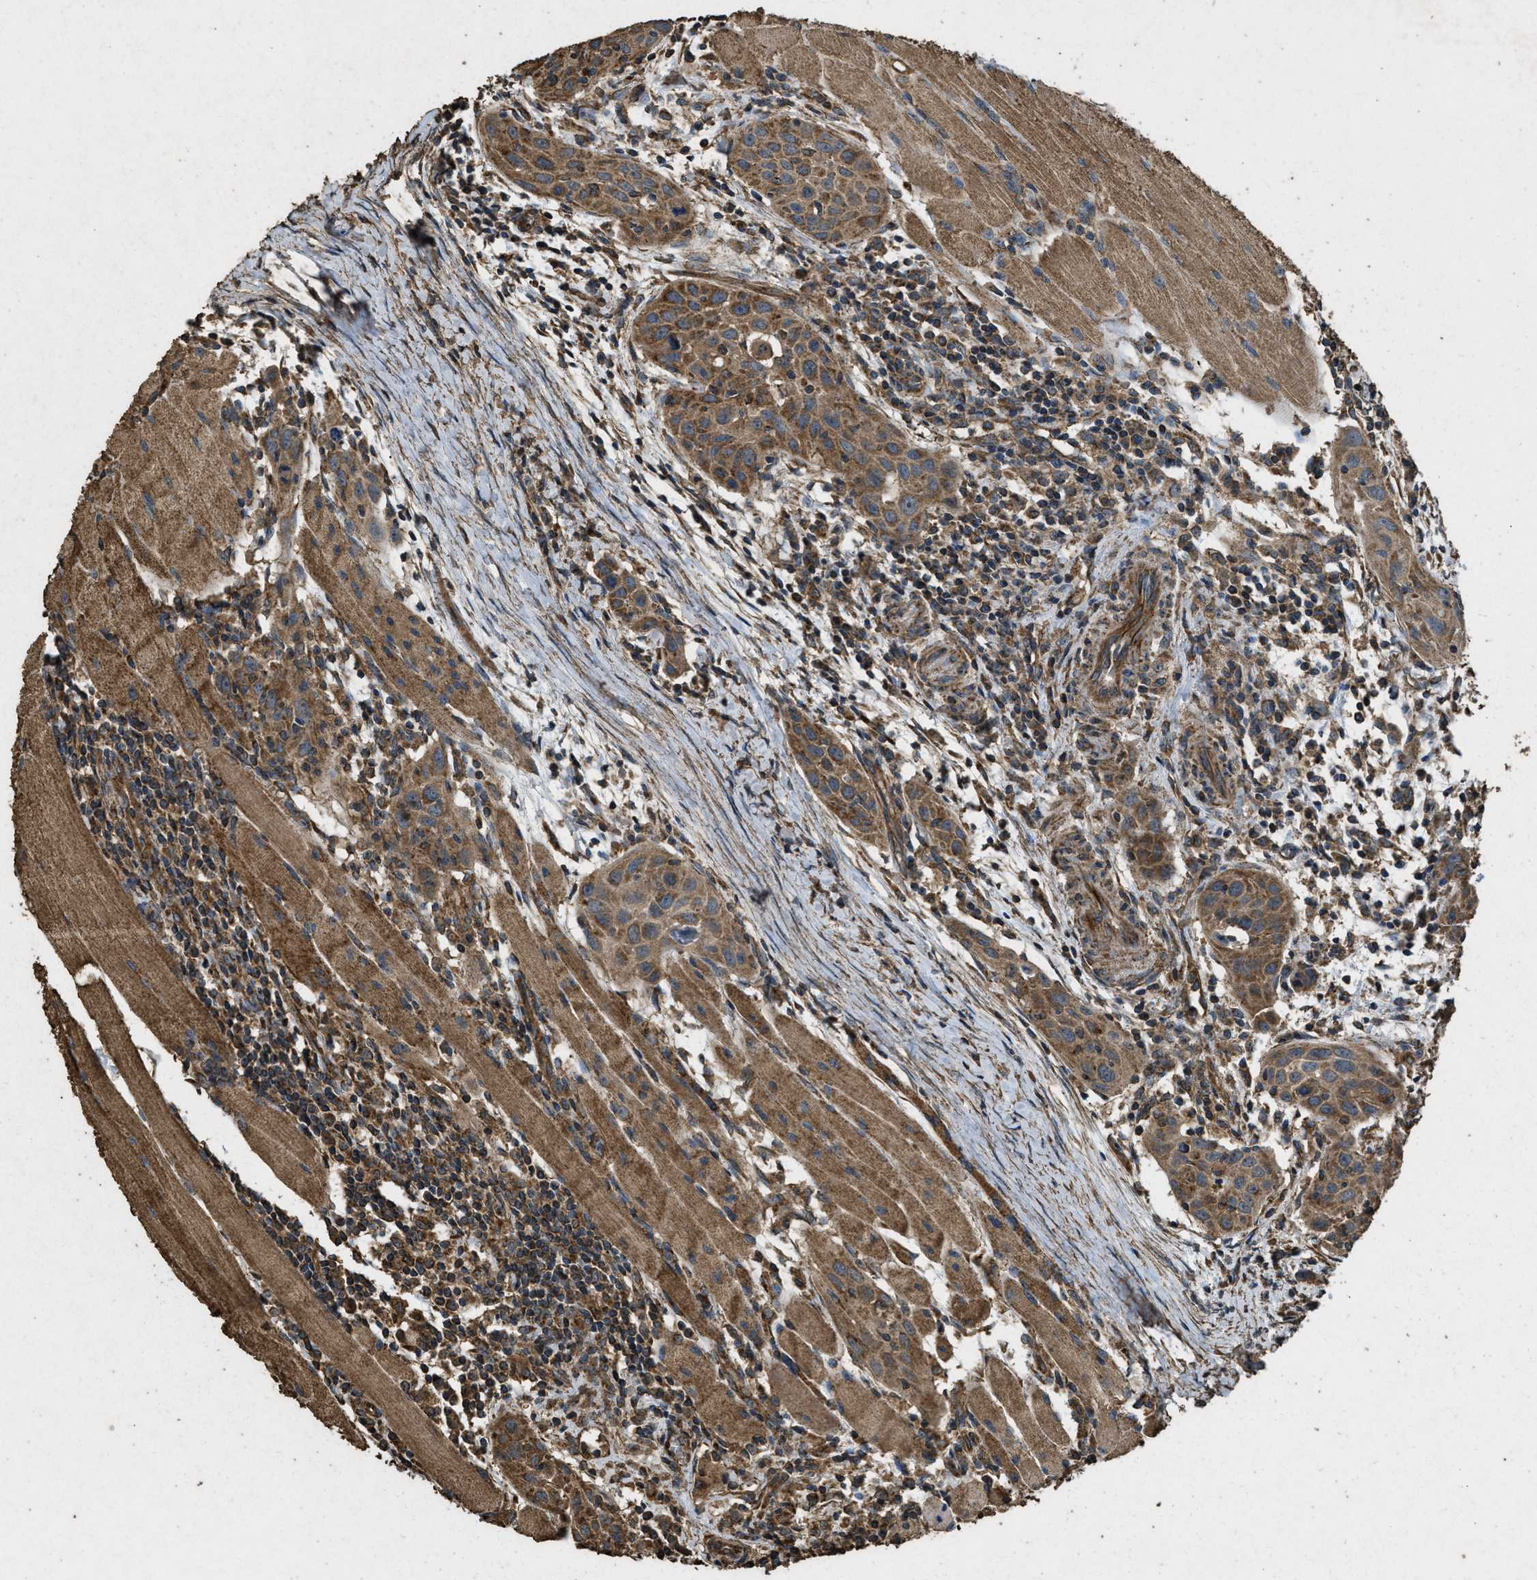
{"staining": {"intensity": "moderate", "quantity": ">75%", "location": "cytoplasmic/membranous"}, "tissue": "head and neck cancer", "cell_type": "Tumor cells", "image_type": "cancer", "snomed": [{"axis": "morphology", "description": "Squamous cell carcinoma, NOS"}, {"axis": "topography", "description": "Oral tissue"}, {"axis": "topography", "description": "Head-Neck"}], "caption": "Head and neck cancer stained with DAB IHC shows medium levels of moderate cytoplasmic/membranous staining in about >75% of tumor cells.", "gene": "CYRIA", "patient": {"sex": "female", "age": 50}}